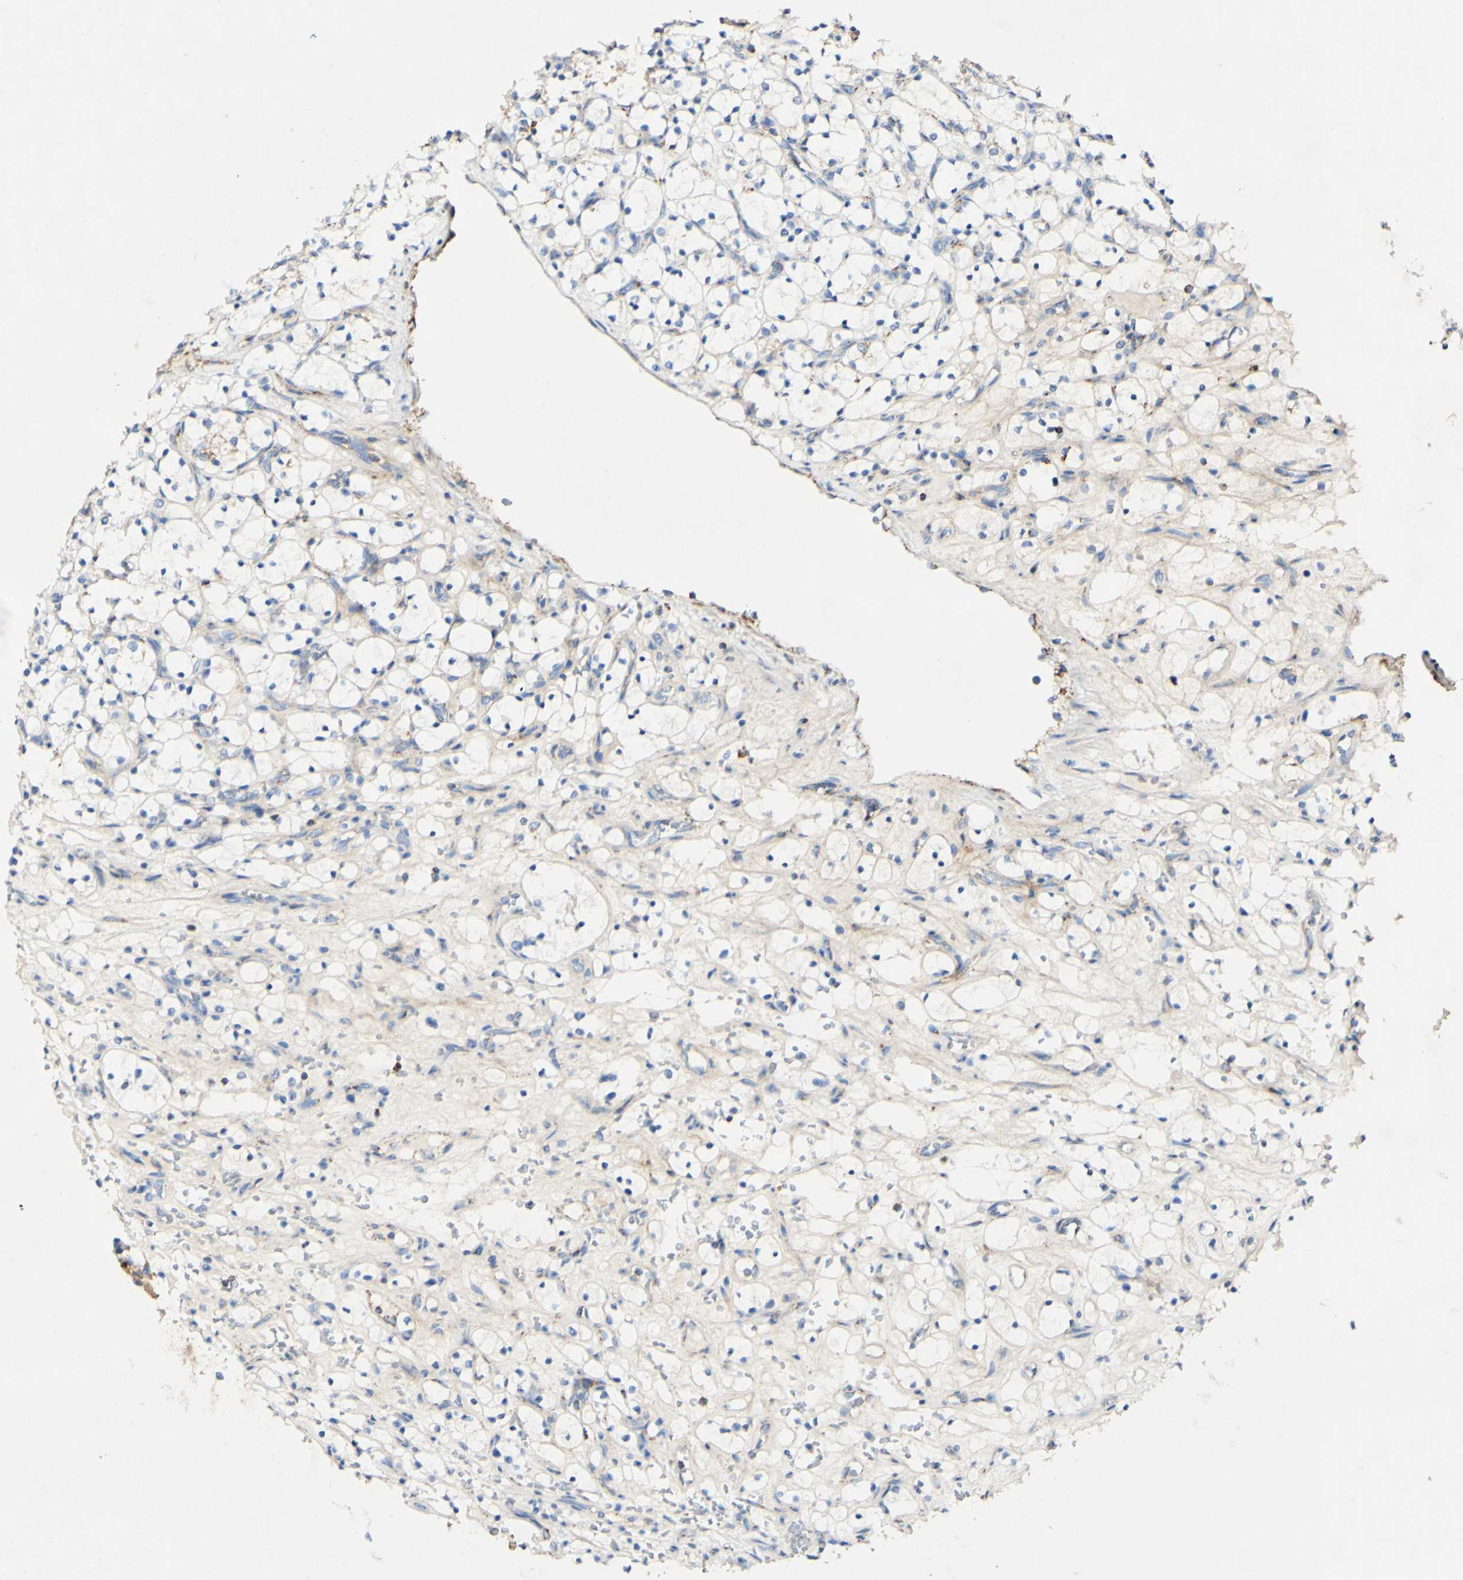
{"staining": {"intensity": "negative", "quantity": "none", "location": "none"}, "tissue": "renal cancer", "cell_type": "Tumor cells", "image_type": "cancer", "snomed": [{"axis": "morphology", "description": "Adenocarcinoma, NOS"}, {"axis": "topography", "description": "Kidney"}], "caption": "Protein analysis of adenocarcinoma (renal) exhibits no significant expression in tumor cells.", "gene": "OXCT1", "patient": {"sex": "female", "age": 69}}